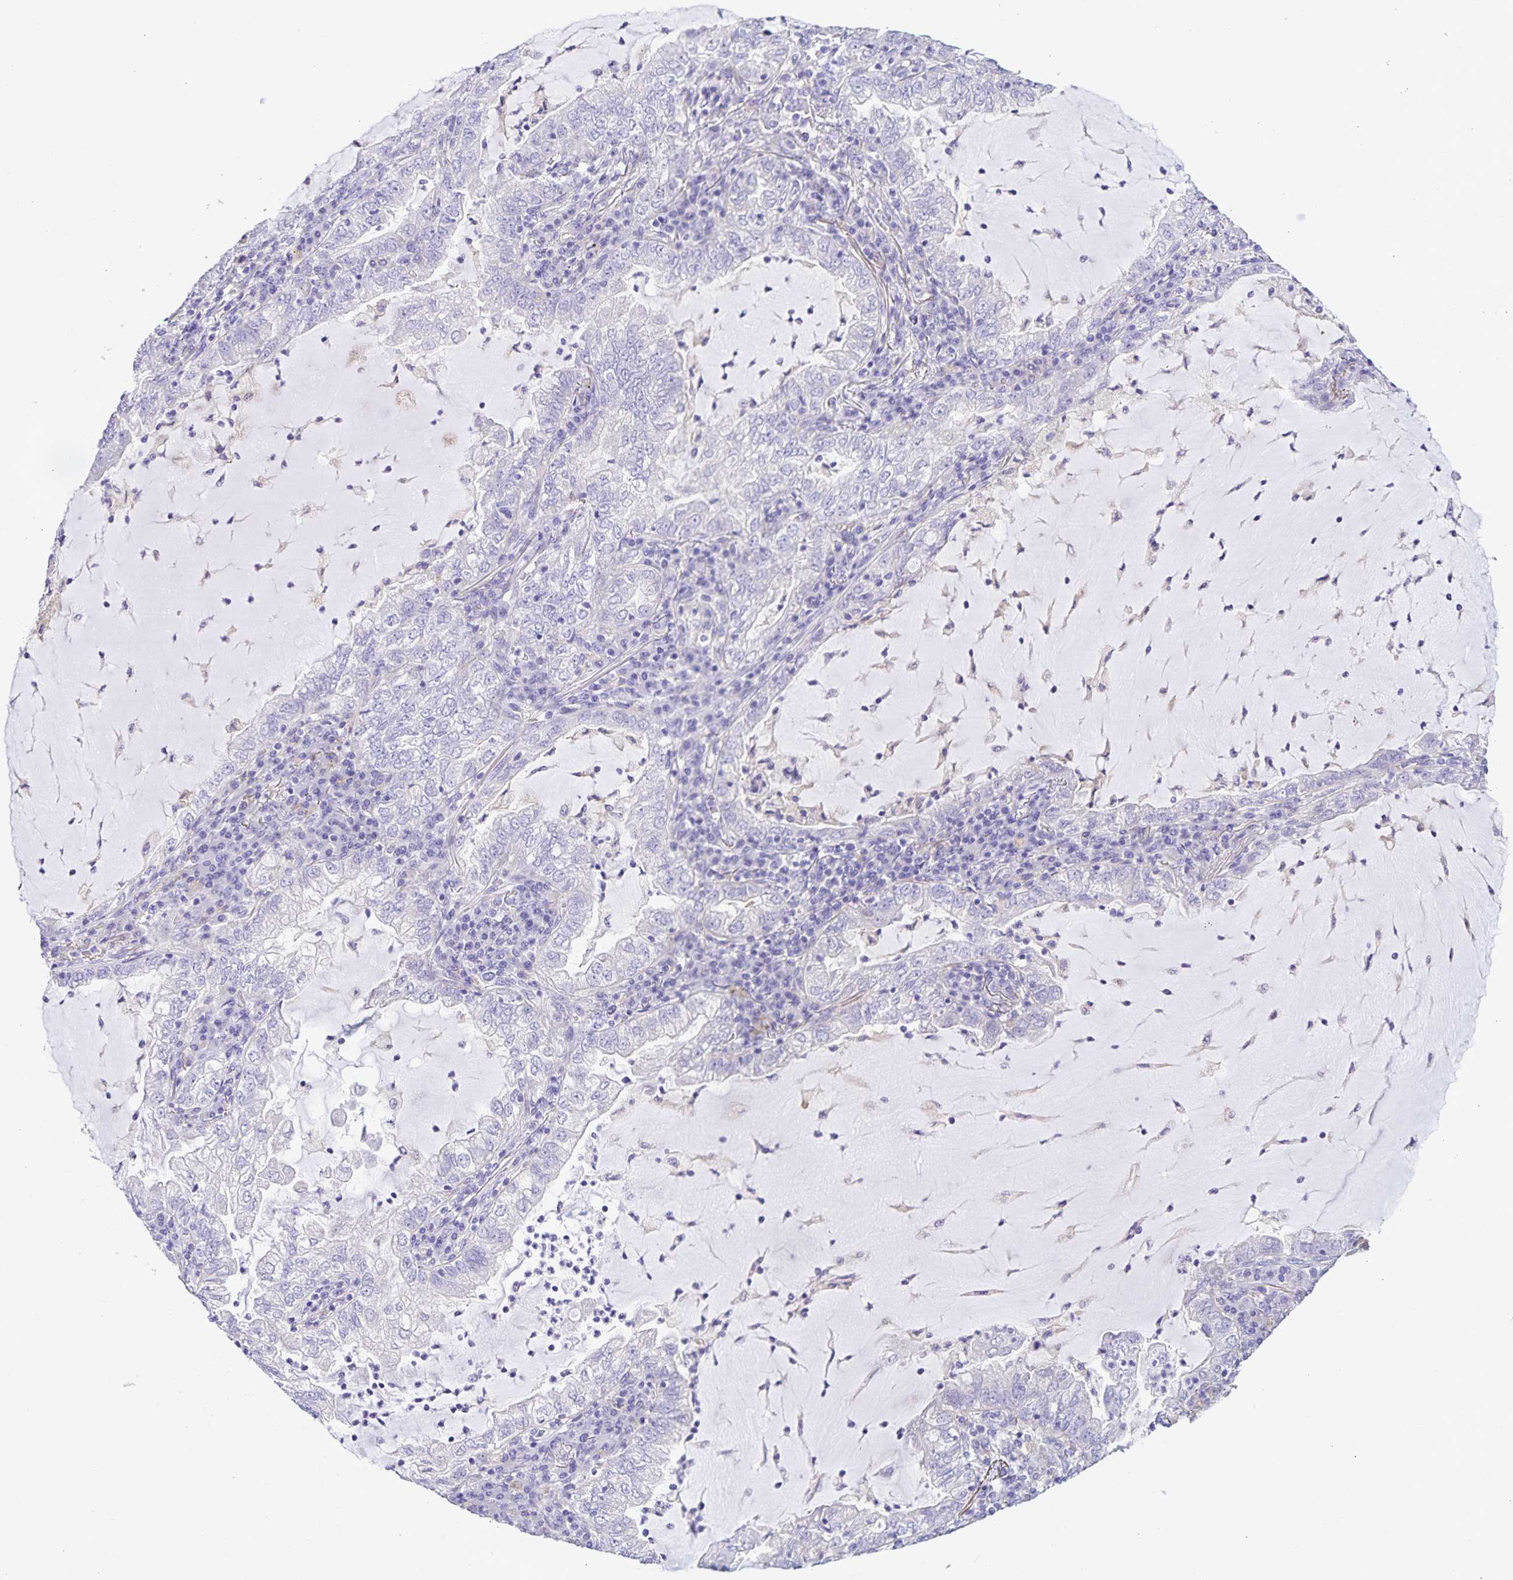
{"staining": {"intensity": "negative", "quantity": "none", "location": "none"}, "tissue": "lung cancer", "cell_type": "Tumor cells", "image_type": "cancer", "snomed": [{"axis": "morphology", "description": "Adenocarcinoma, NOS"}, {"axis": "topography", "description": "Lung"}], "caption": "The image shows no staining of tumor cells in lung cancer. (DAB IHC, high magnification).", "gene": "BOLL", "patient": {"sex": "female", "age": 73}}